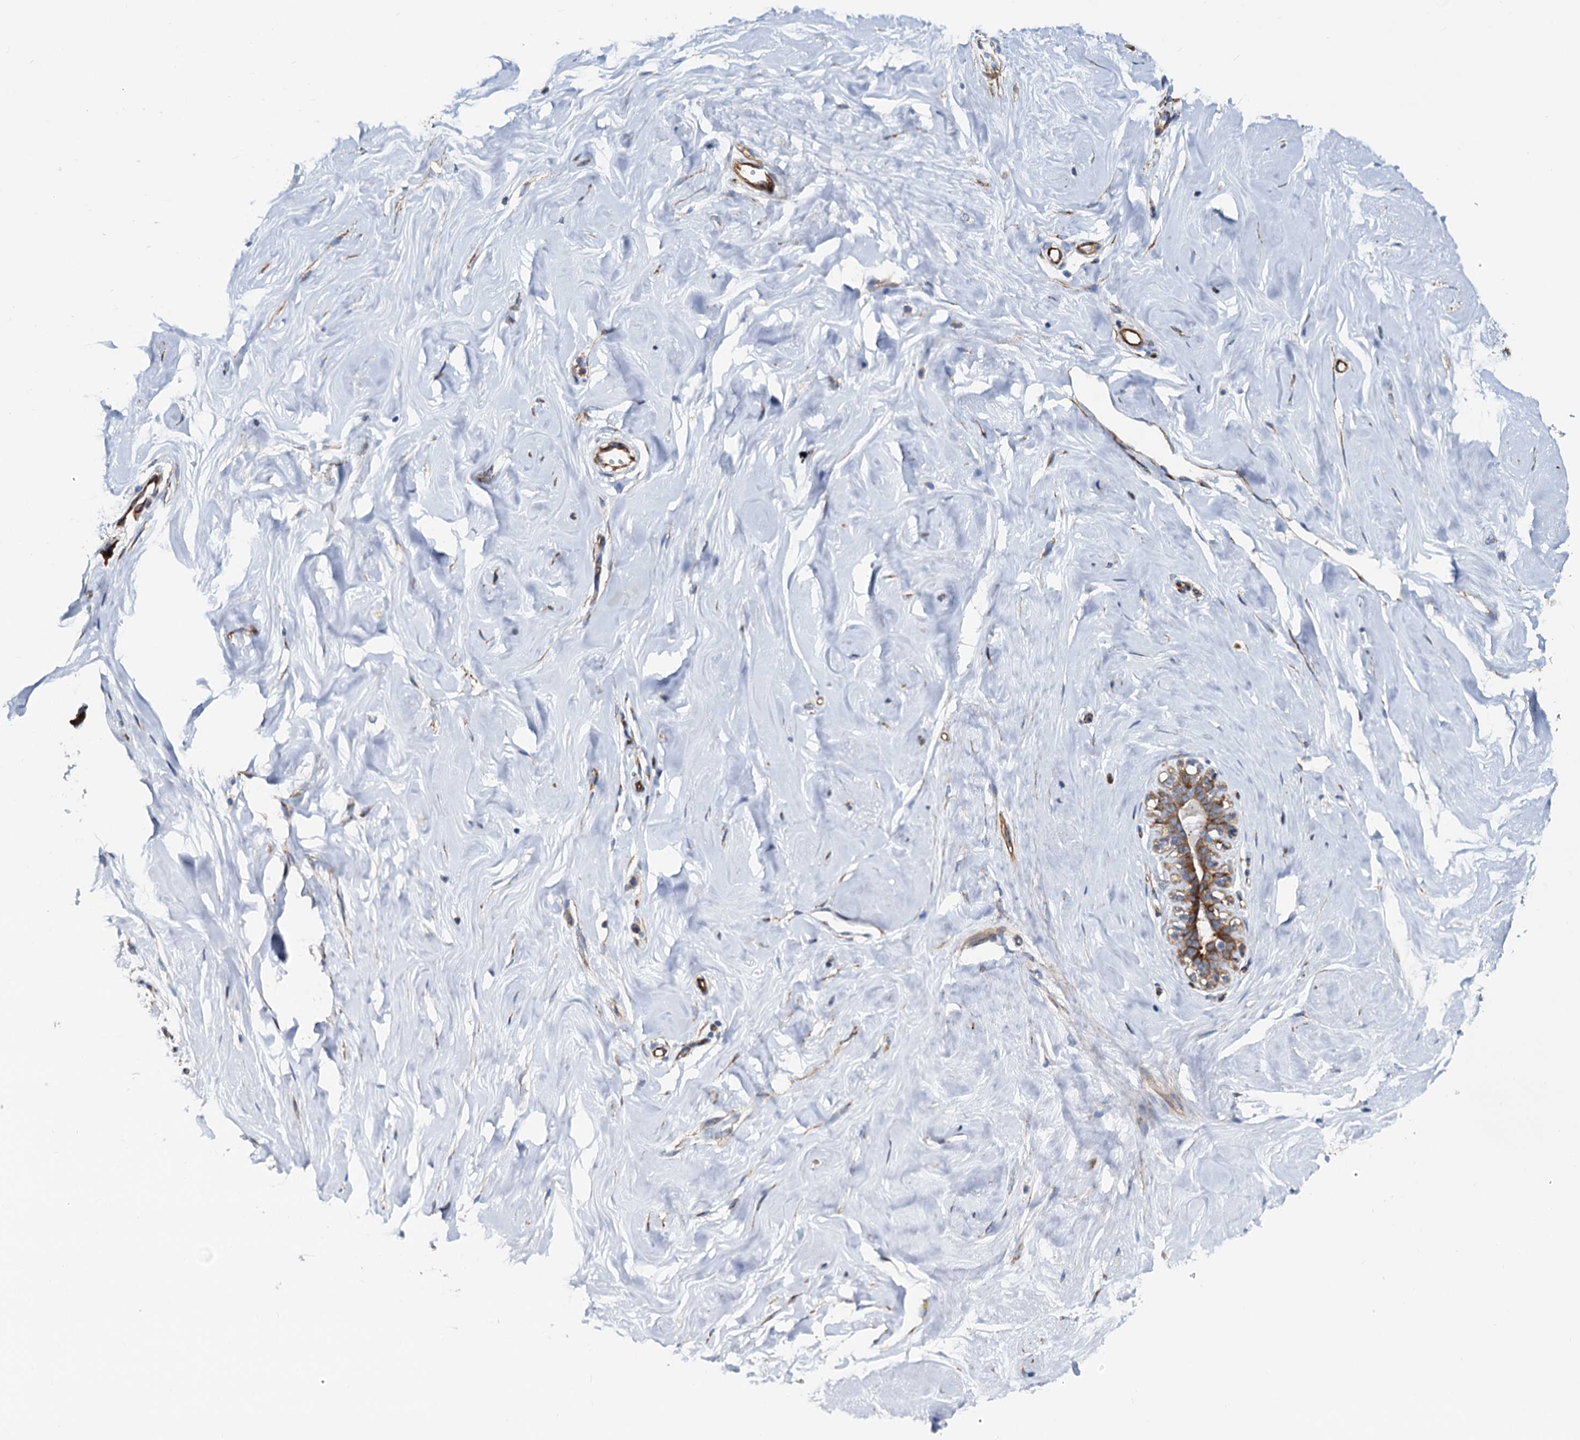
{"staining": {"intensity": "weak", "quantity": "<25%", "location": "cytoplasmic/membranous"}, "tissue": "breast", "cell_type": "Adipocytes", "image_type": "normal", "snomed": [{"axis": "morphology", "description": "Normal tissue, NOS"}, {"axis": "morphology", "description": "Adenoma, NOS"}, {"axis": "topography", "description": "Breast"}], "caption": "There is no significant positivity in adipocytes of breast. (Stains: DAB IHC with hematoxylin counter stain, Microscopy: brightfield microscopy at high magnification).", "gene": "PSEN1", "patient": {"sex": "female", "age": 23}}